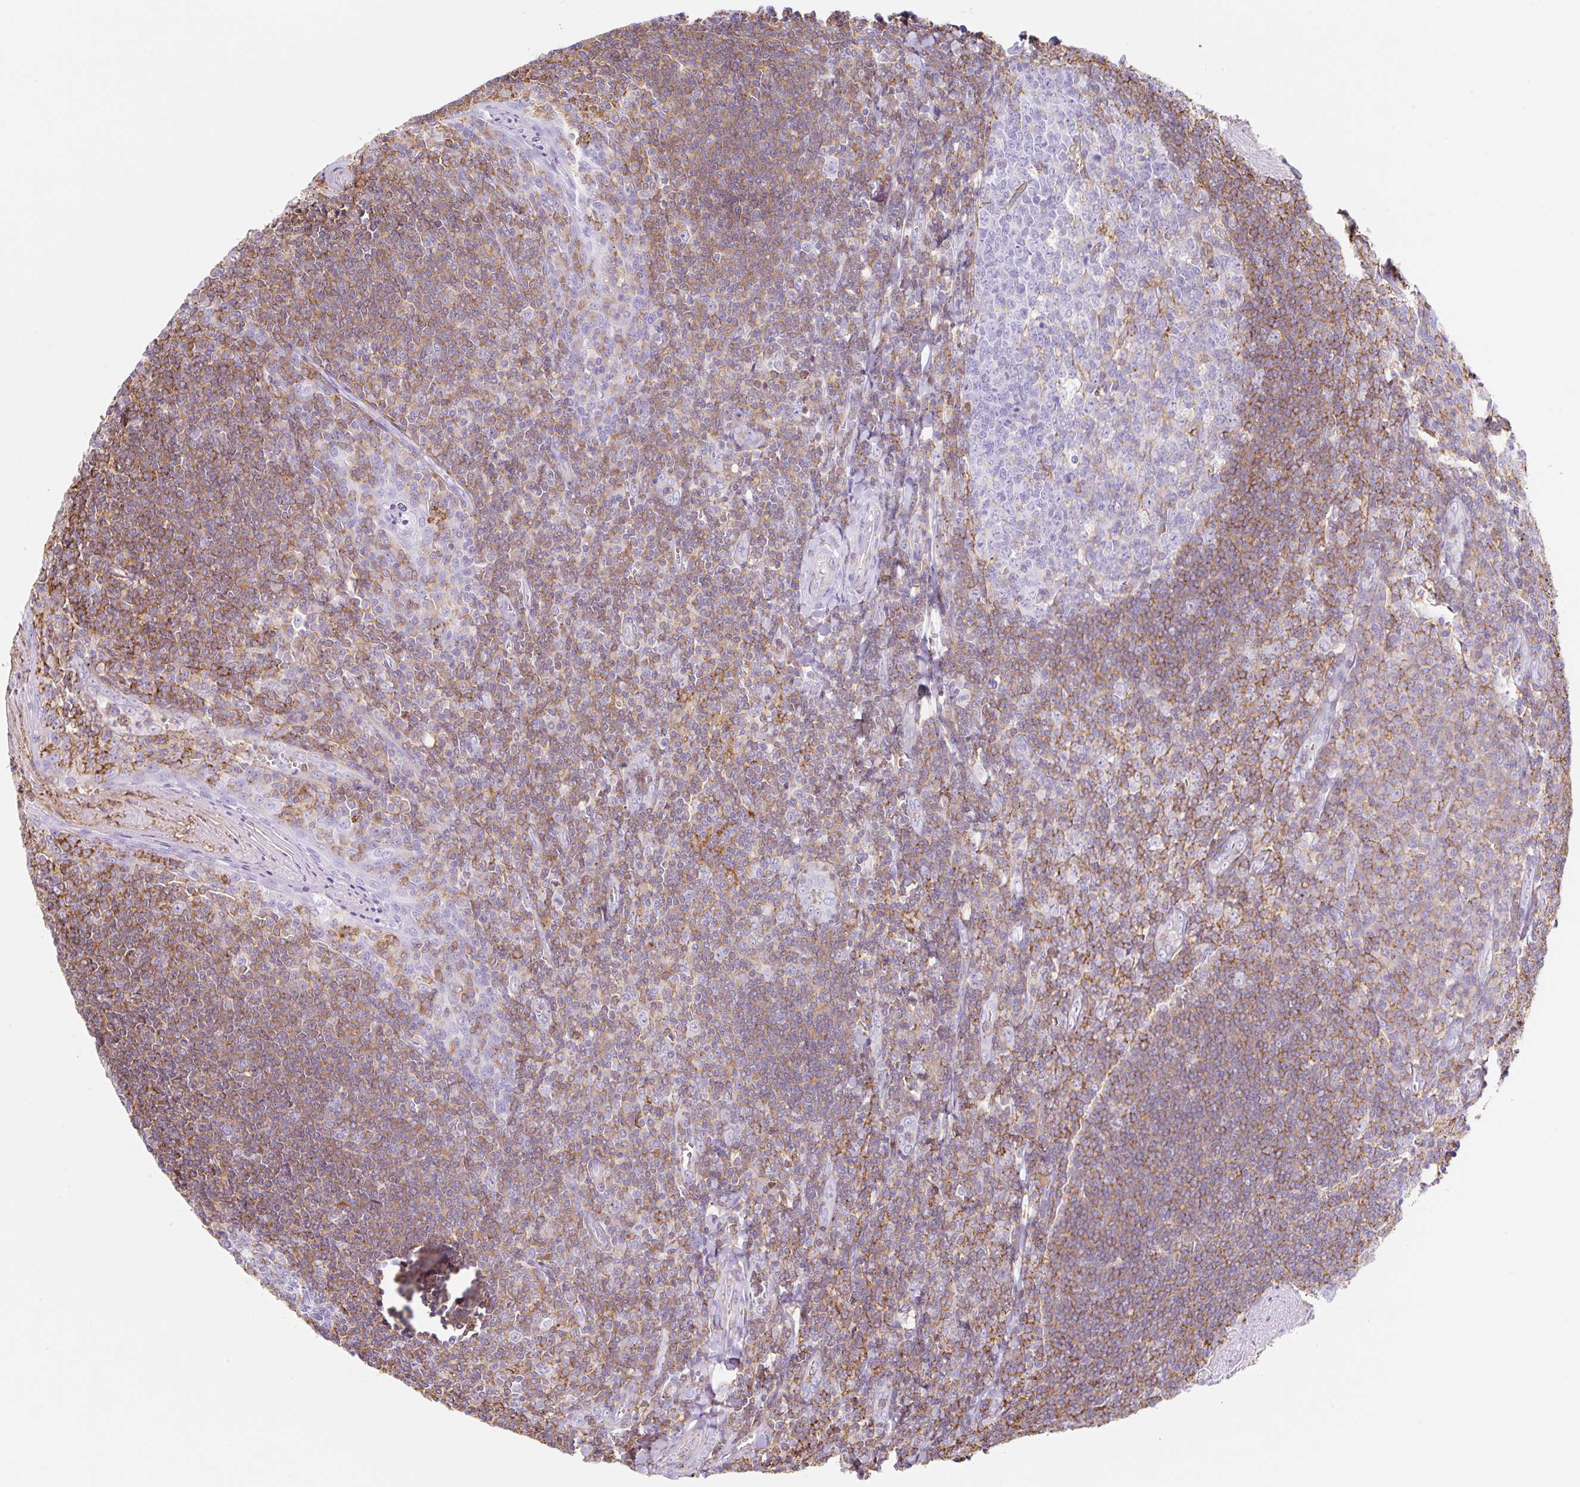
{"staining": {"intensity": "negative", "quantity": "none", "location": "none"}, "tissue": "tonsil", "cell_type": "Germinal center cells", "image_type": "normal", "snomed": [{"axis": "morphology", "description": "Normal tissue, NOS"}, {"axis": "topography", "description": "Tonsil"}], "caption": "There is no significant positivity in germinal center cells of tonsil. (DAB IHC with hematoxylin counter stain).", "gene": "MTTP", "patient": {"sex": "male", "age": 27}}